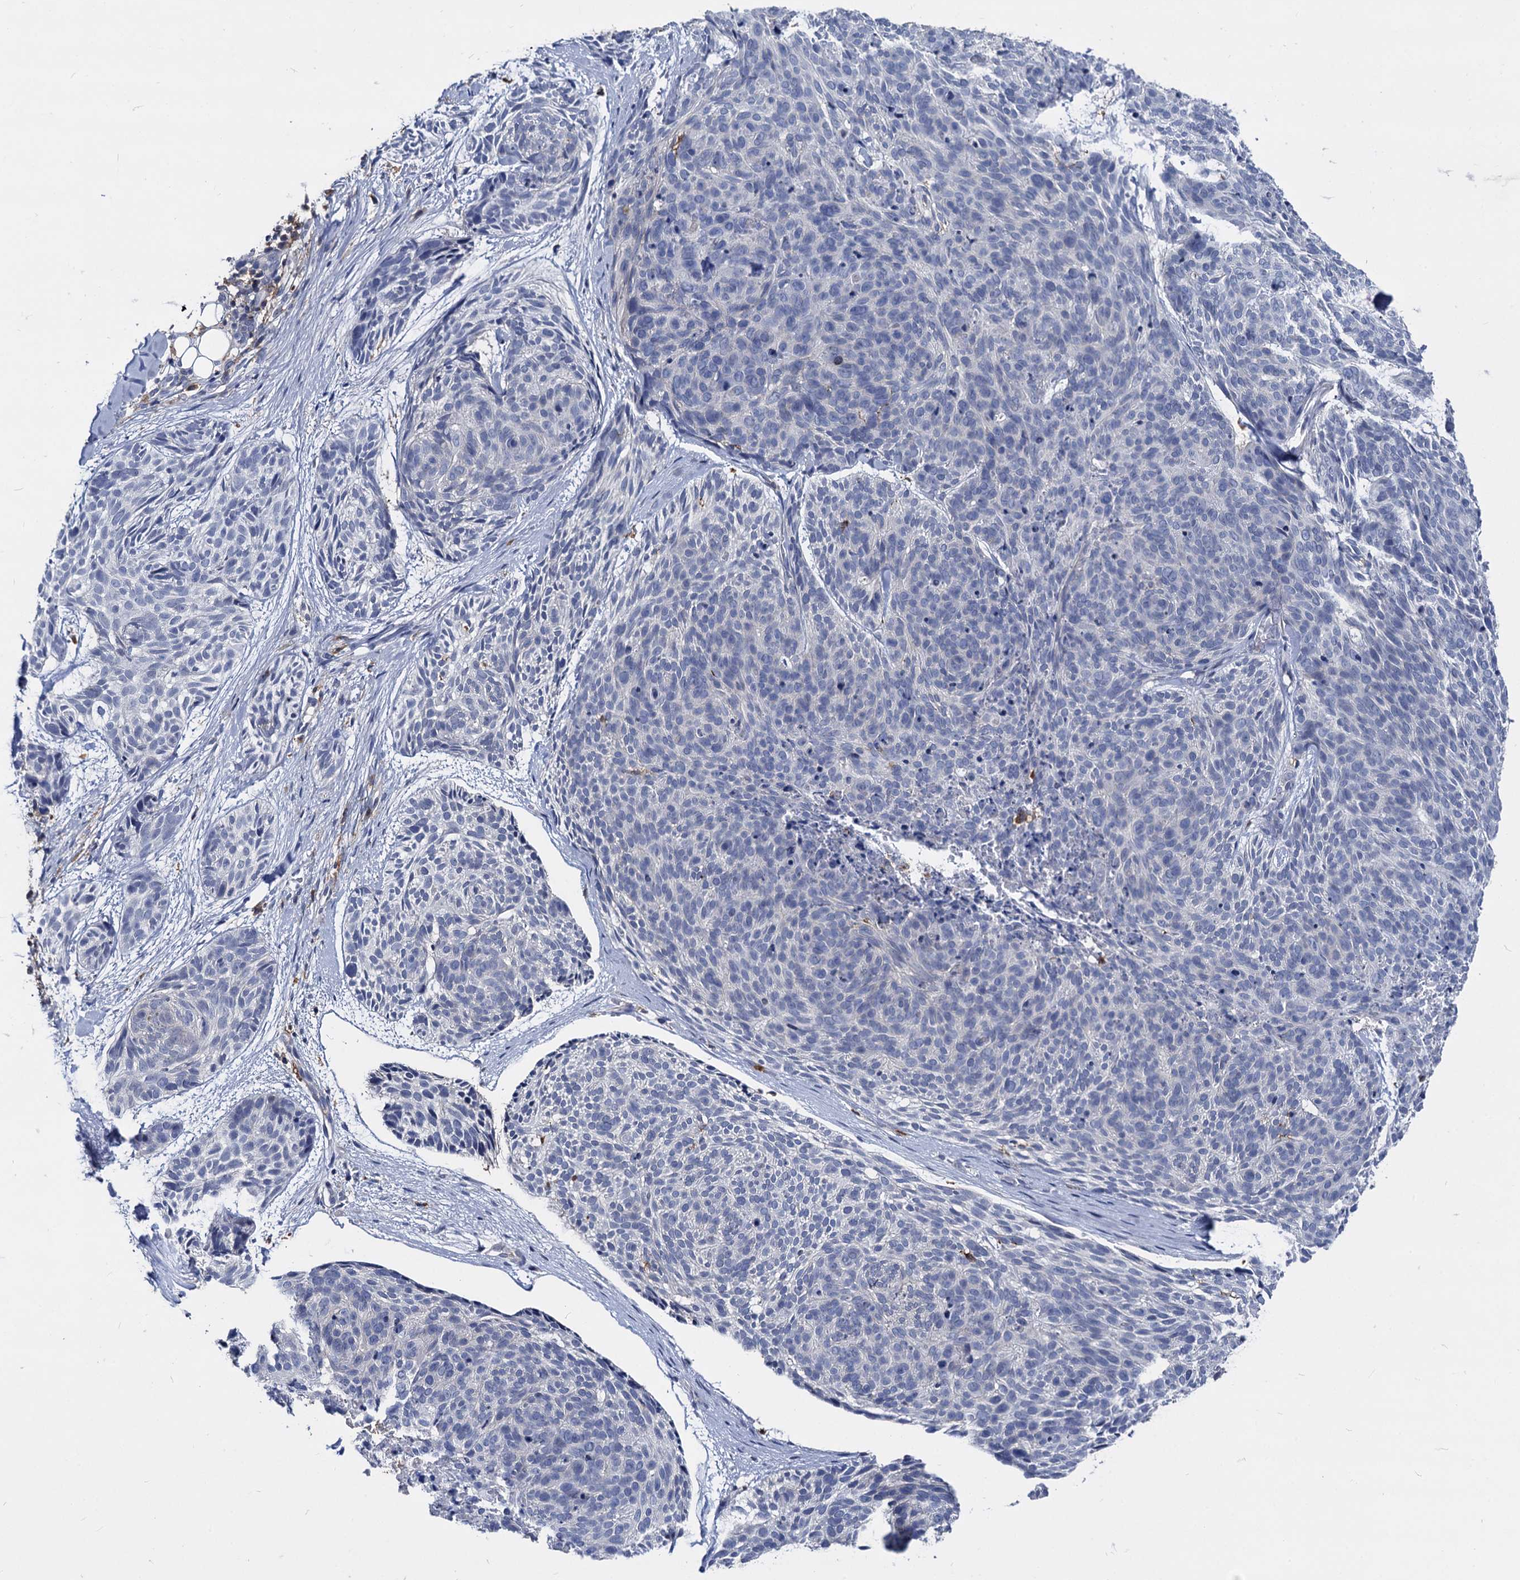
{"staining": {"intensity": "negative", "quantity": "none", "location": "none"}, "tissue": "skin cancer", "cell_type": "Tumor cells", "image_type": "cancer", "snomed": [{"axis": "morphology", "description": "Normal tissue, NOS"}, {"axis": "morphology", "description": "Basal cell carcinoma"}, {"axis": "topography", "description": "Skin"}], "caption": "Human skin basal cell carcinoma stained for a protein using immunohistochemistry demonstrates no staining in tumor cells.", "gene": "RHOG", "patient": {"sex": "male", "age": 66}}